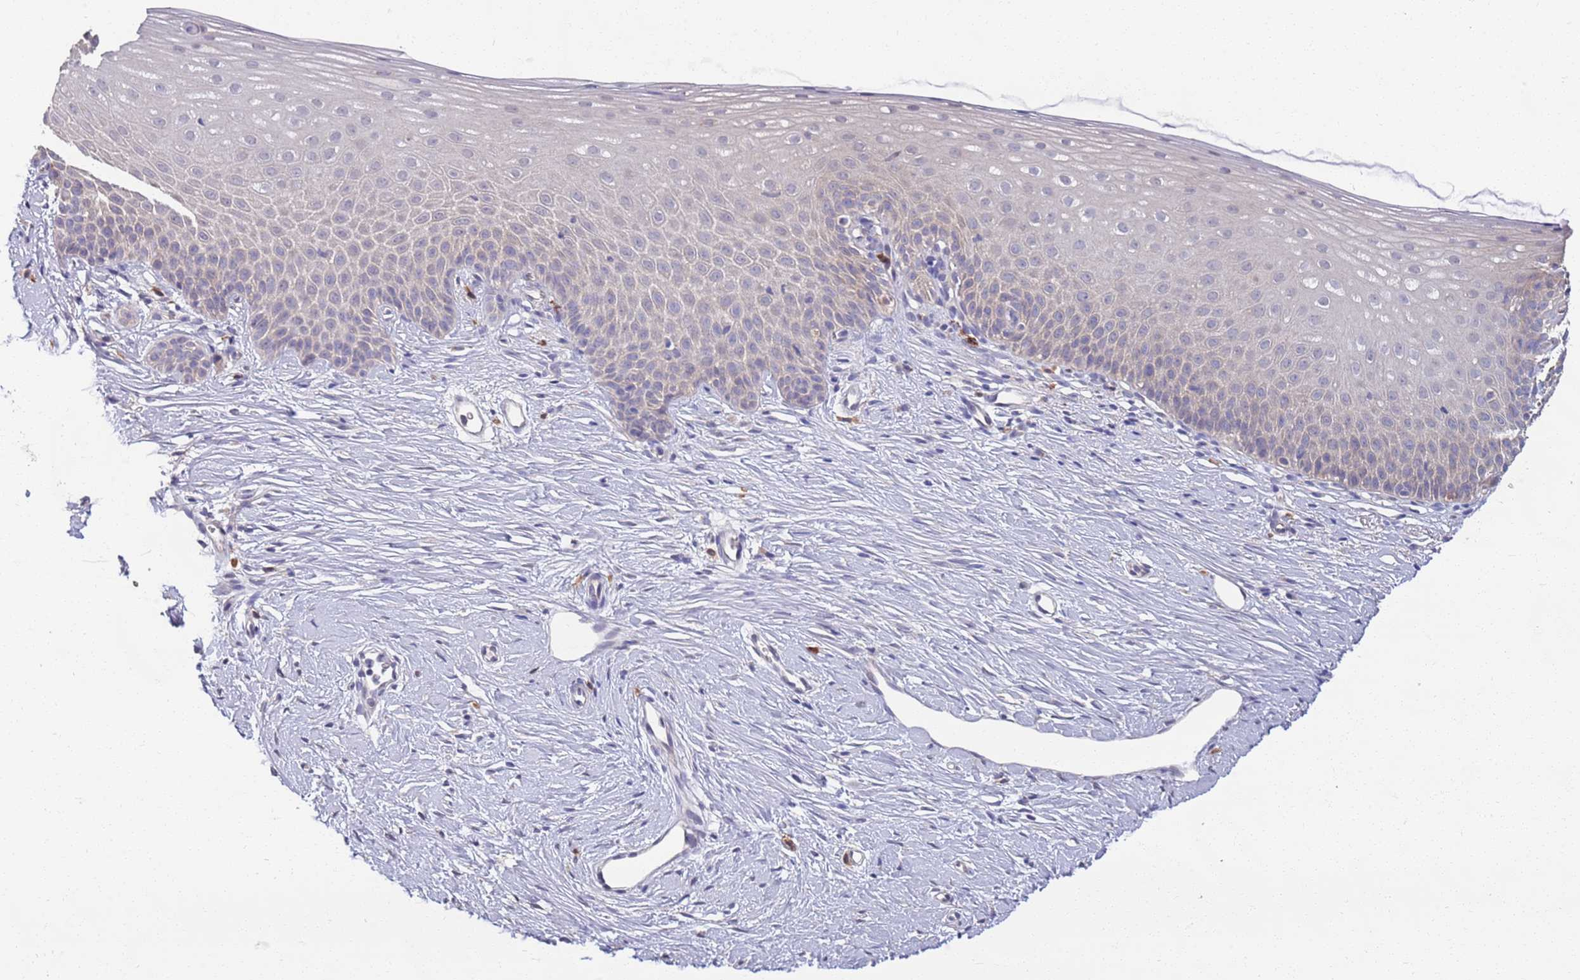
{"staining": {"intensity": "weak", "quantity": "<25%", "location": "cytoplasmic/membranous"}, "tissue": "cervix", "cell_type": "Glandular cells", "image_type": "normal", "snomed": [{"axis": "morphology", "description": "Normal tissue, NOS"}, {"axis": "topography", "description": "Cervix"}], "caption": "This is an immunohistochemistry histopathology image of unremarkable cervix. There is no staining in glandular cells.", "gene": "MARVELD2", "patient": {"sex": "female", "age": 57}}